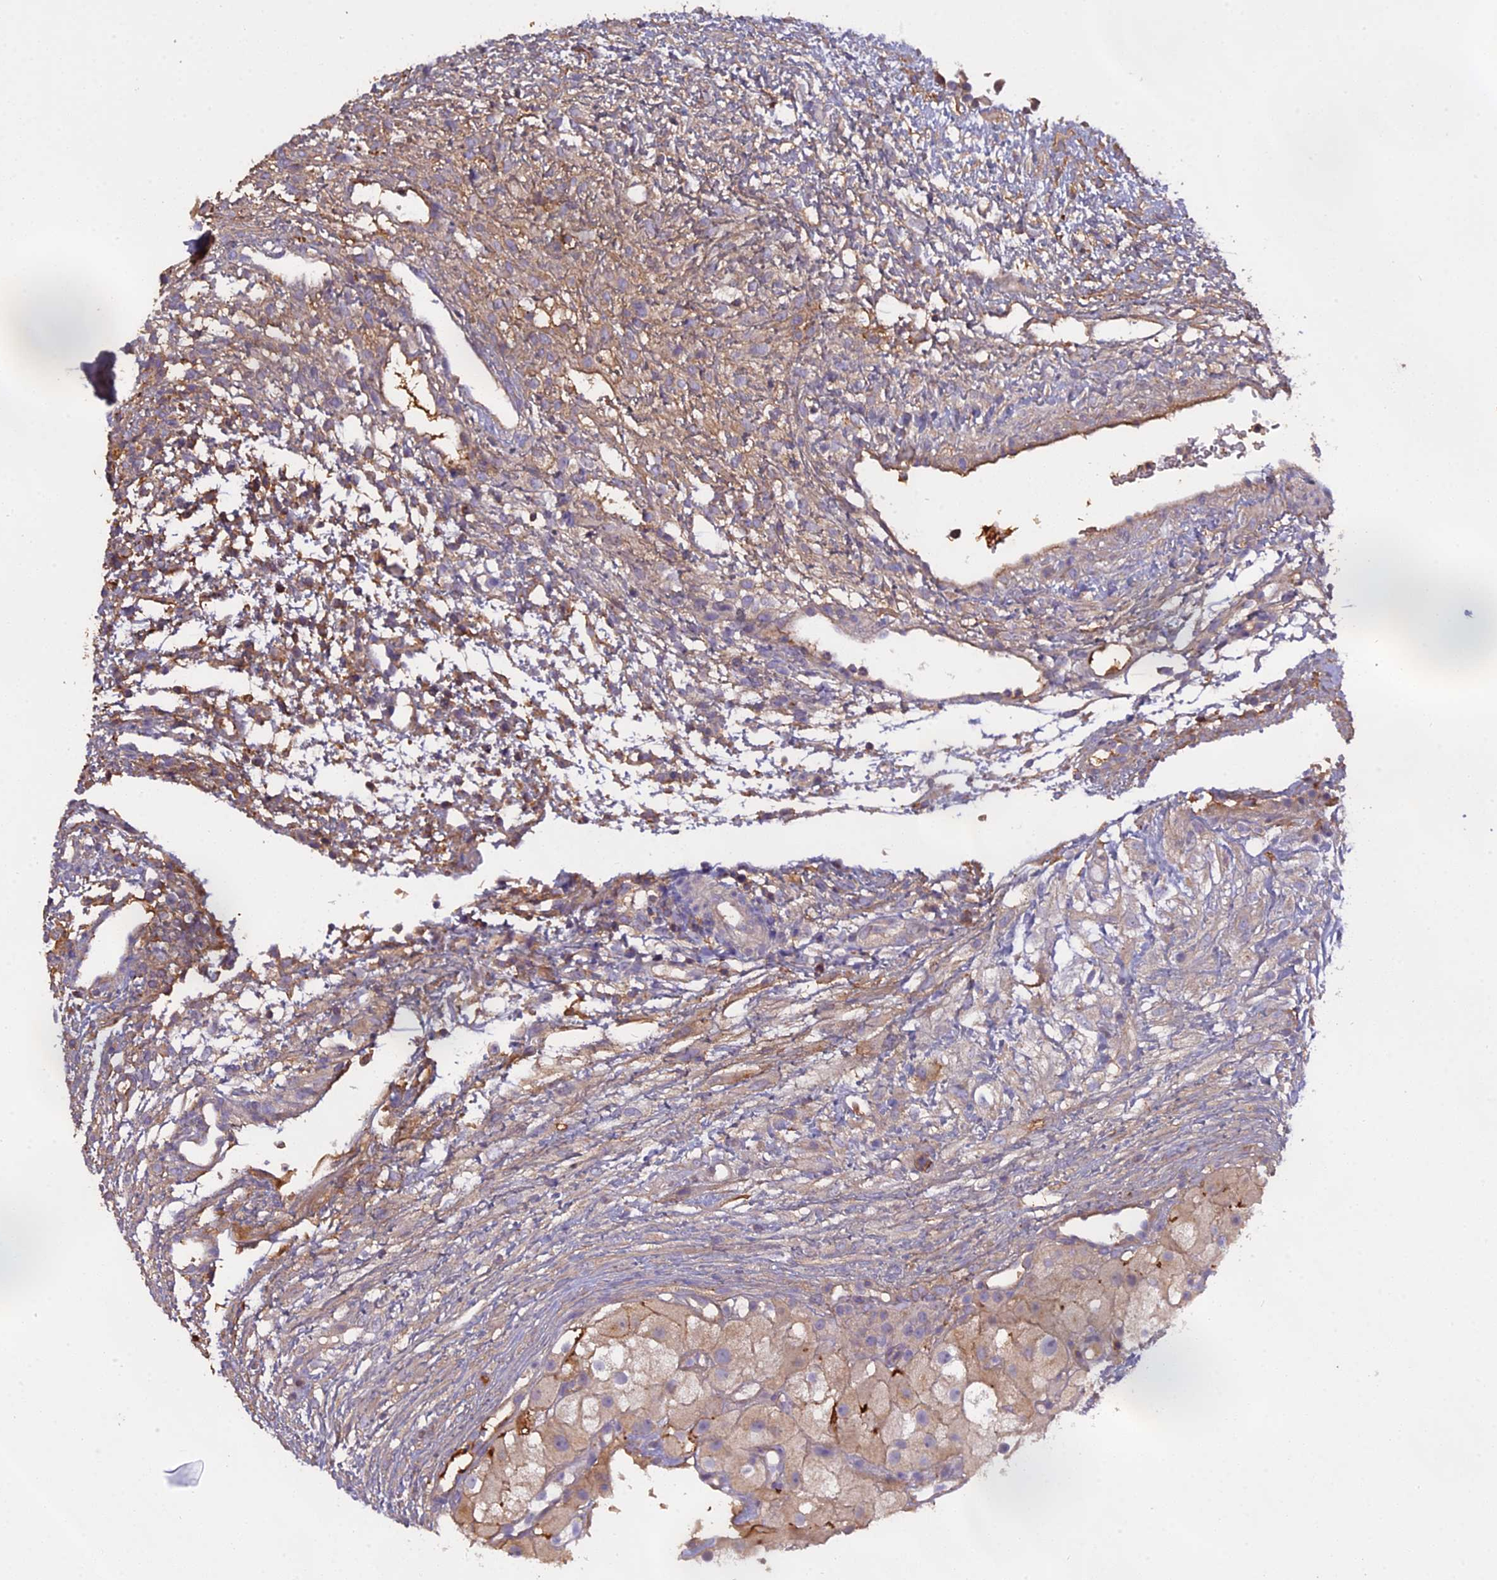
{"staining": {"intensity": "weak", "quantity": "<25%", "location": "cytoplasmic/membranous"}, "tissue": "ovary", "cell_type": "Follicle cells", "image_type": "normal", "snomed": [{"axis": "morphology", "description": "Normal tissue, NOS"}, {"axis": "morphology", "description": "Cyst, NOS"}, {"axis": "topography", "description": "Ovary"}], "caption": "This is a histopathology image of IHC staining of normal ovary, which shows no staining in follicle cells. The staining was performed using DAB to visualize the protein expression in brown, while the nuclei were stained in blue with hematoxylin (Magnification: 20x).", "gene": "CFAP119", "patient": {"sex": "female", "age": 18}}